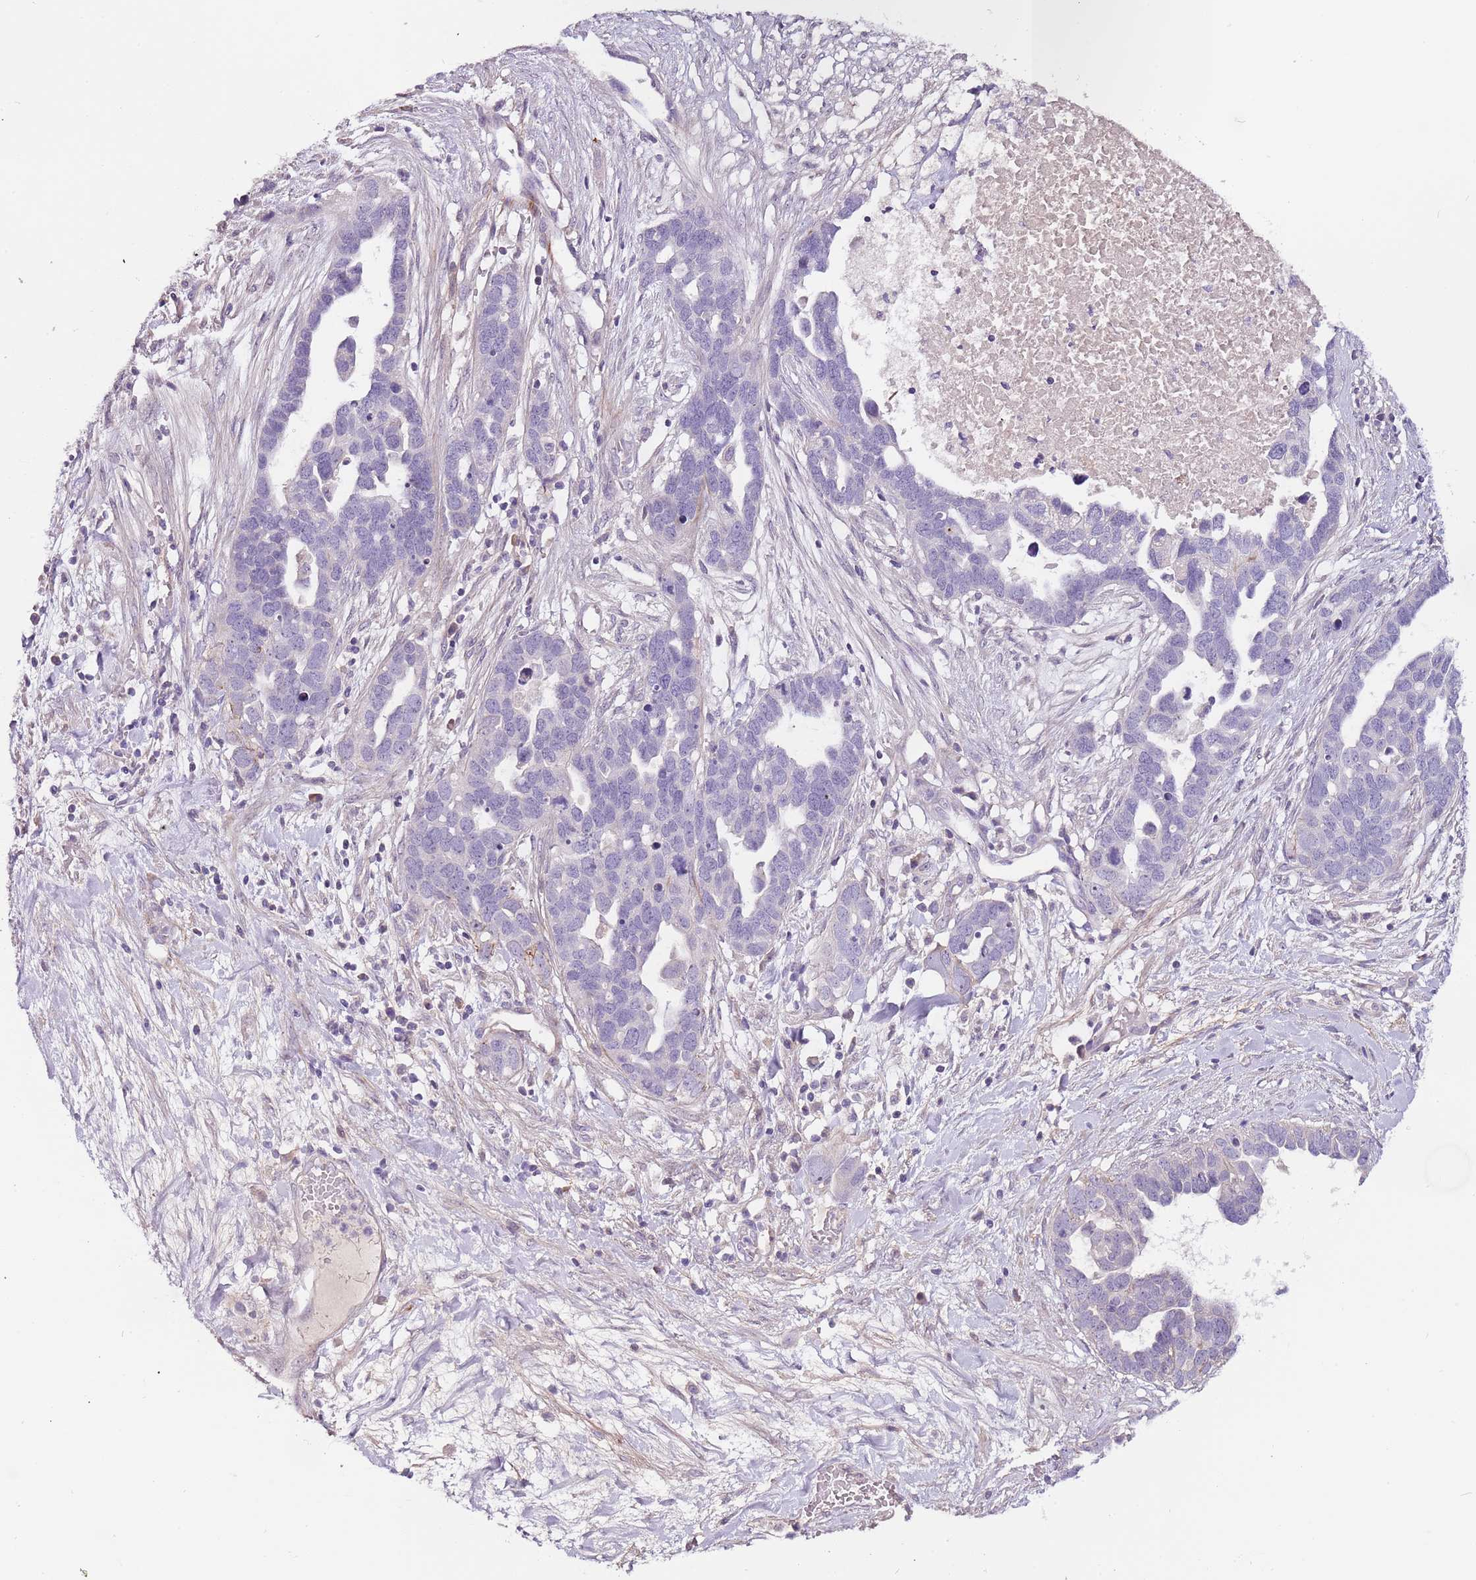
{"staining": {"intensity": "negative", "quantity": "none", "location": "none"}, "tissue": "ovarian cancer", "cell_type": "Tumor cells", "image_type": "cancer", "snomed": [{"axis": "morphology", "description": "Cystadenocarcinoma, serous, NOS"}, {"axis": "topography", "description": "Ovary"}], "caption": "An immunohistochemistry photomicrograph of serous cystadenocarcinoma (ovarian) is shown. There is no staining in tumor cells of serous cystadenocarcinoma (ovarian).", "gene": "NKX2-3", "patient": {"sex": "female", "age": 54}}